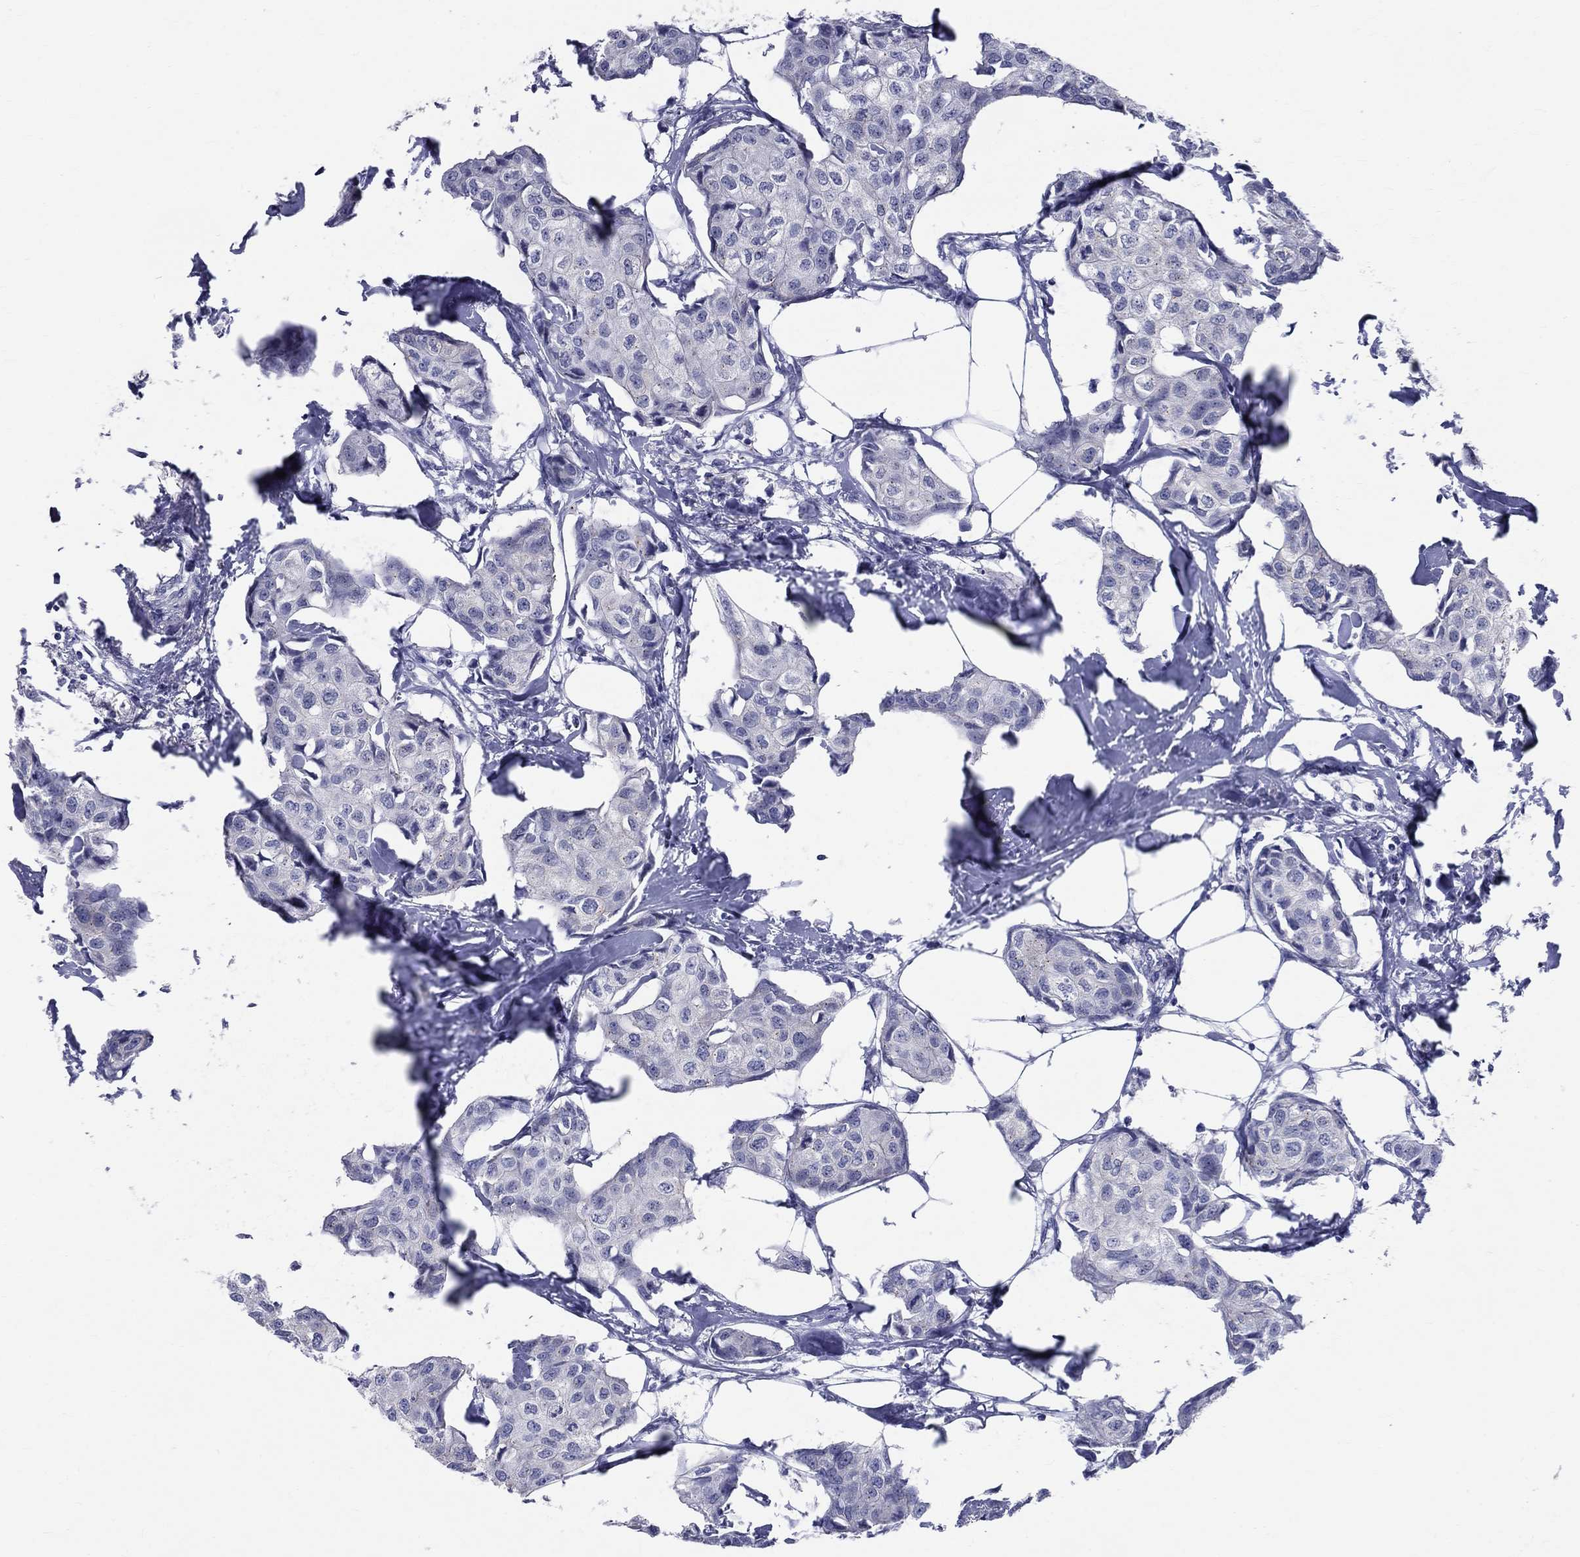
{"staining": {"intensity": "negative", "quantity": "none", "location": "none"}, "tissue": "breast cancer", "cell_type": "Tumor cells", "image_type": "cancer", "snomed": [{"axis": "morphology", "description": "Duct carcinoma"}, {"axis": "topography", "description": "Breast"}], "caption": "IHC of breast cancer shows no staining in tumor cells.", "gene": "CEP43", "patient": {"sex": "female", "age": 80}}